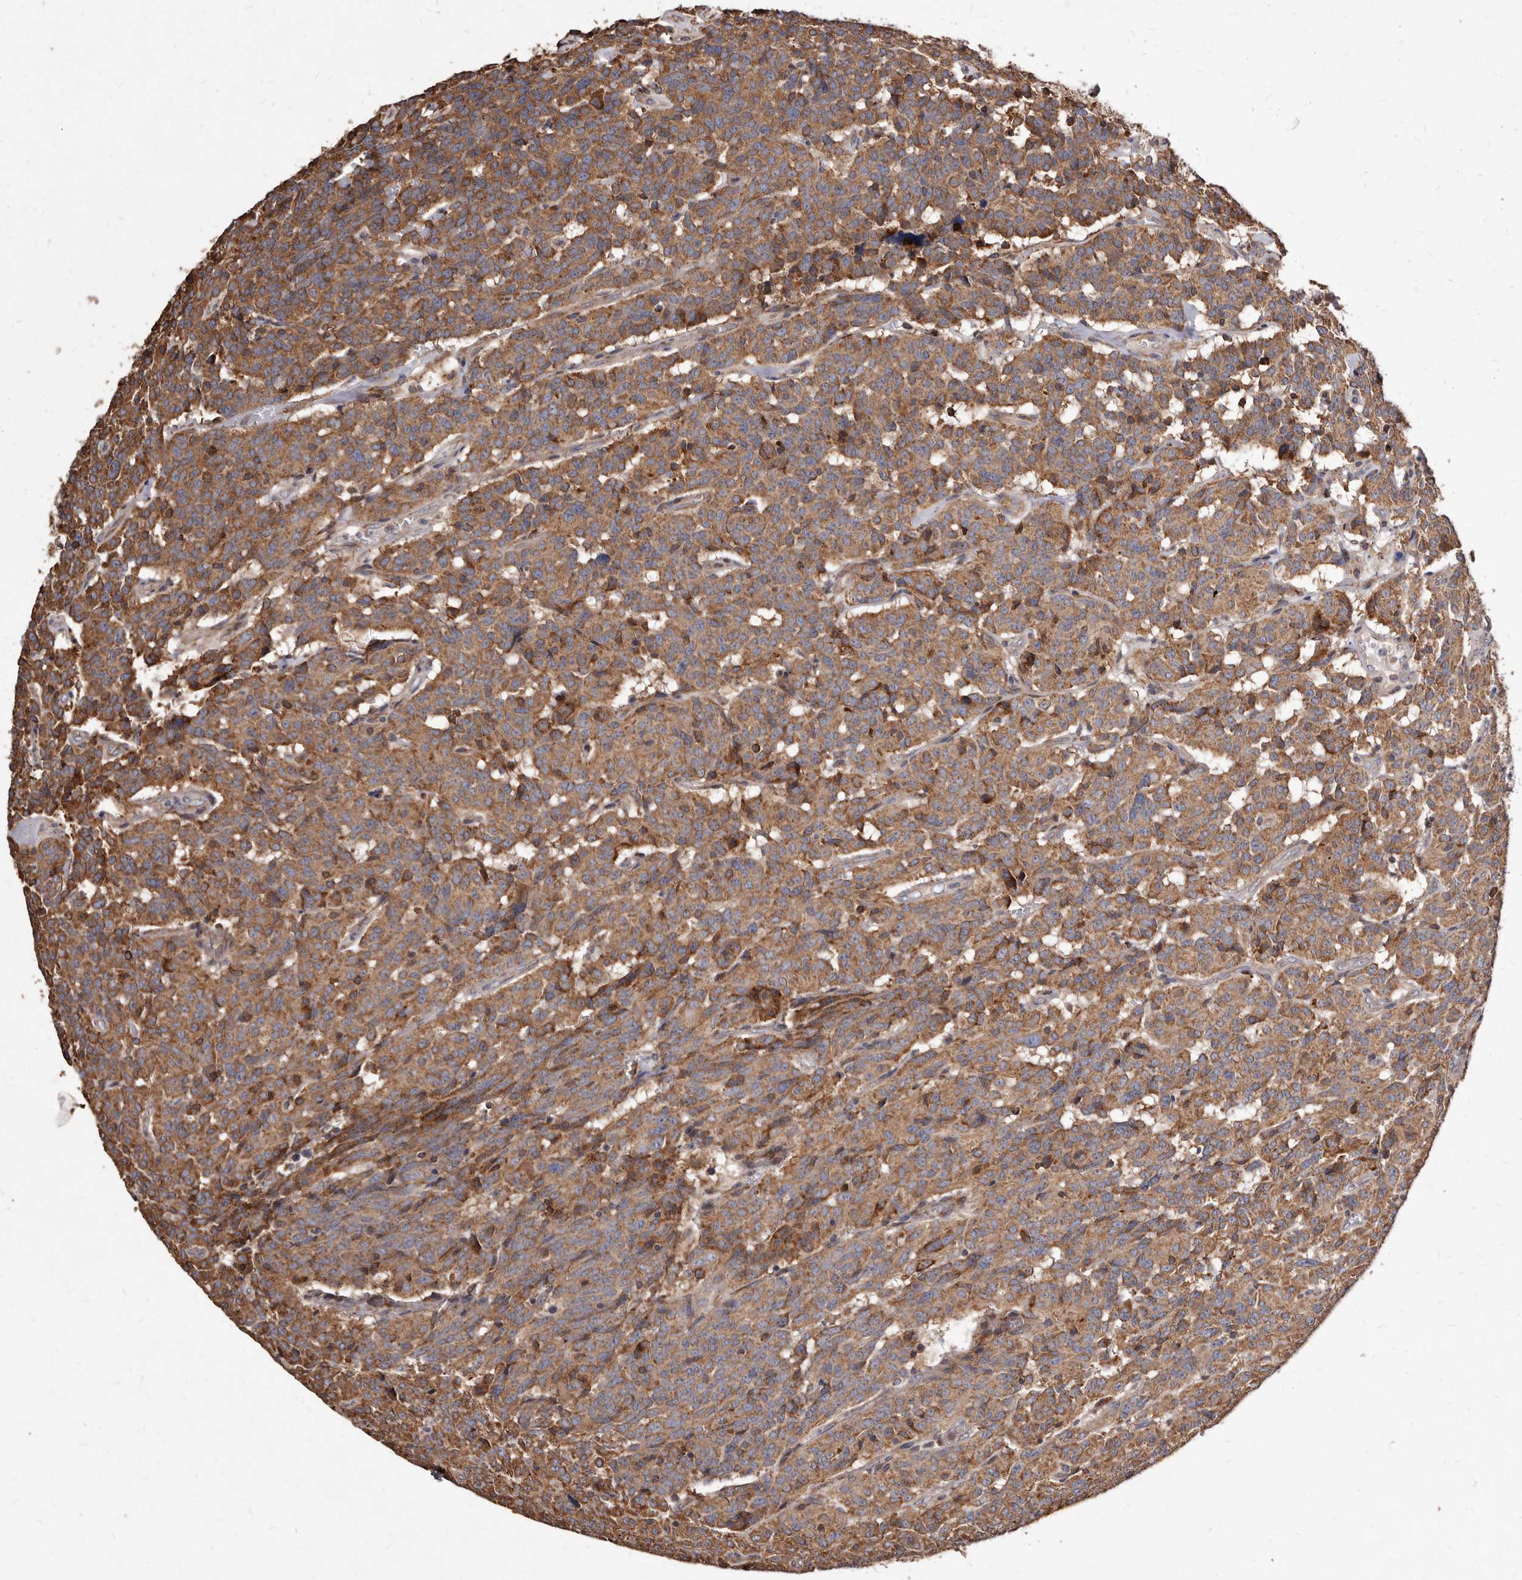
{"staining": {"intensity": "moderate", "quantity": ">75%", "location": "cytoplasmic/membranous"}, "tissue": "carcinoid", "cell_type": "Tumor cells", "image_type": "cancer", "snomed": [{"axis": "morphology", "description": "Carcinoid, malignant, NOS"}, {"axis": "topography", "description": "Lung"}], "caption": "Malignant carcinoid was stained to show a protein in brown. There is medium levels of moderate cytoplasmic/membranous staining in about >75% of tumor cells. The staining was performed using DAB (3,3'-diaminobenzidine) to visualize the protein expression in brown, while the nuclei were stained in blue with hematoxylin (Magnification: 20x).", "gene": "STEAP2", "patient": {"sex": "female", "age": 46}}